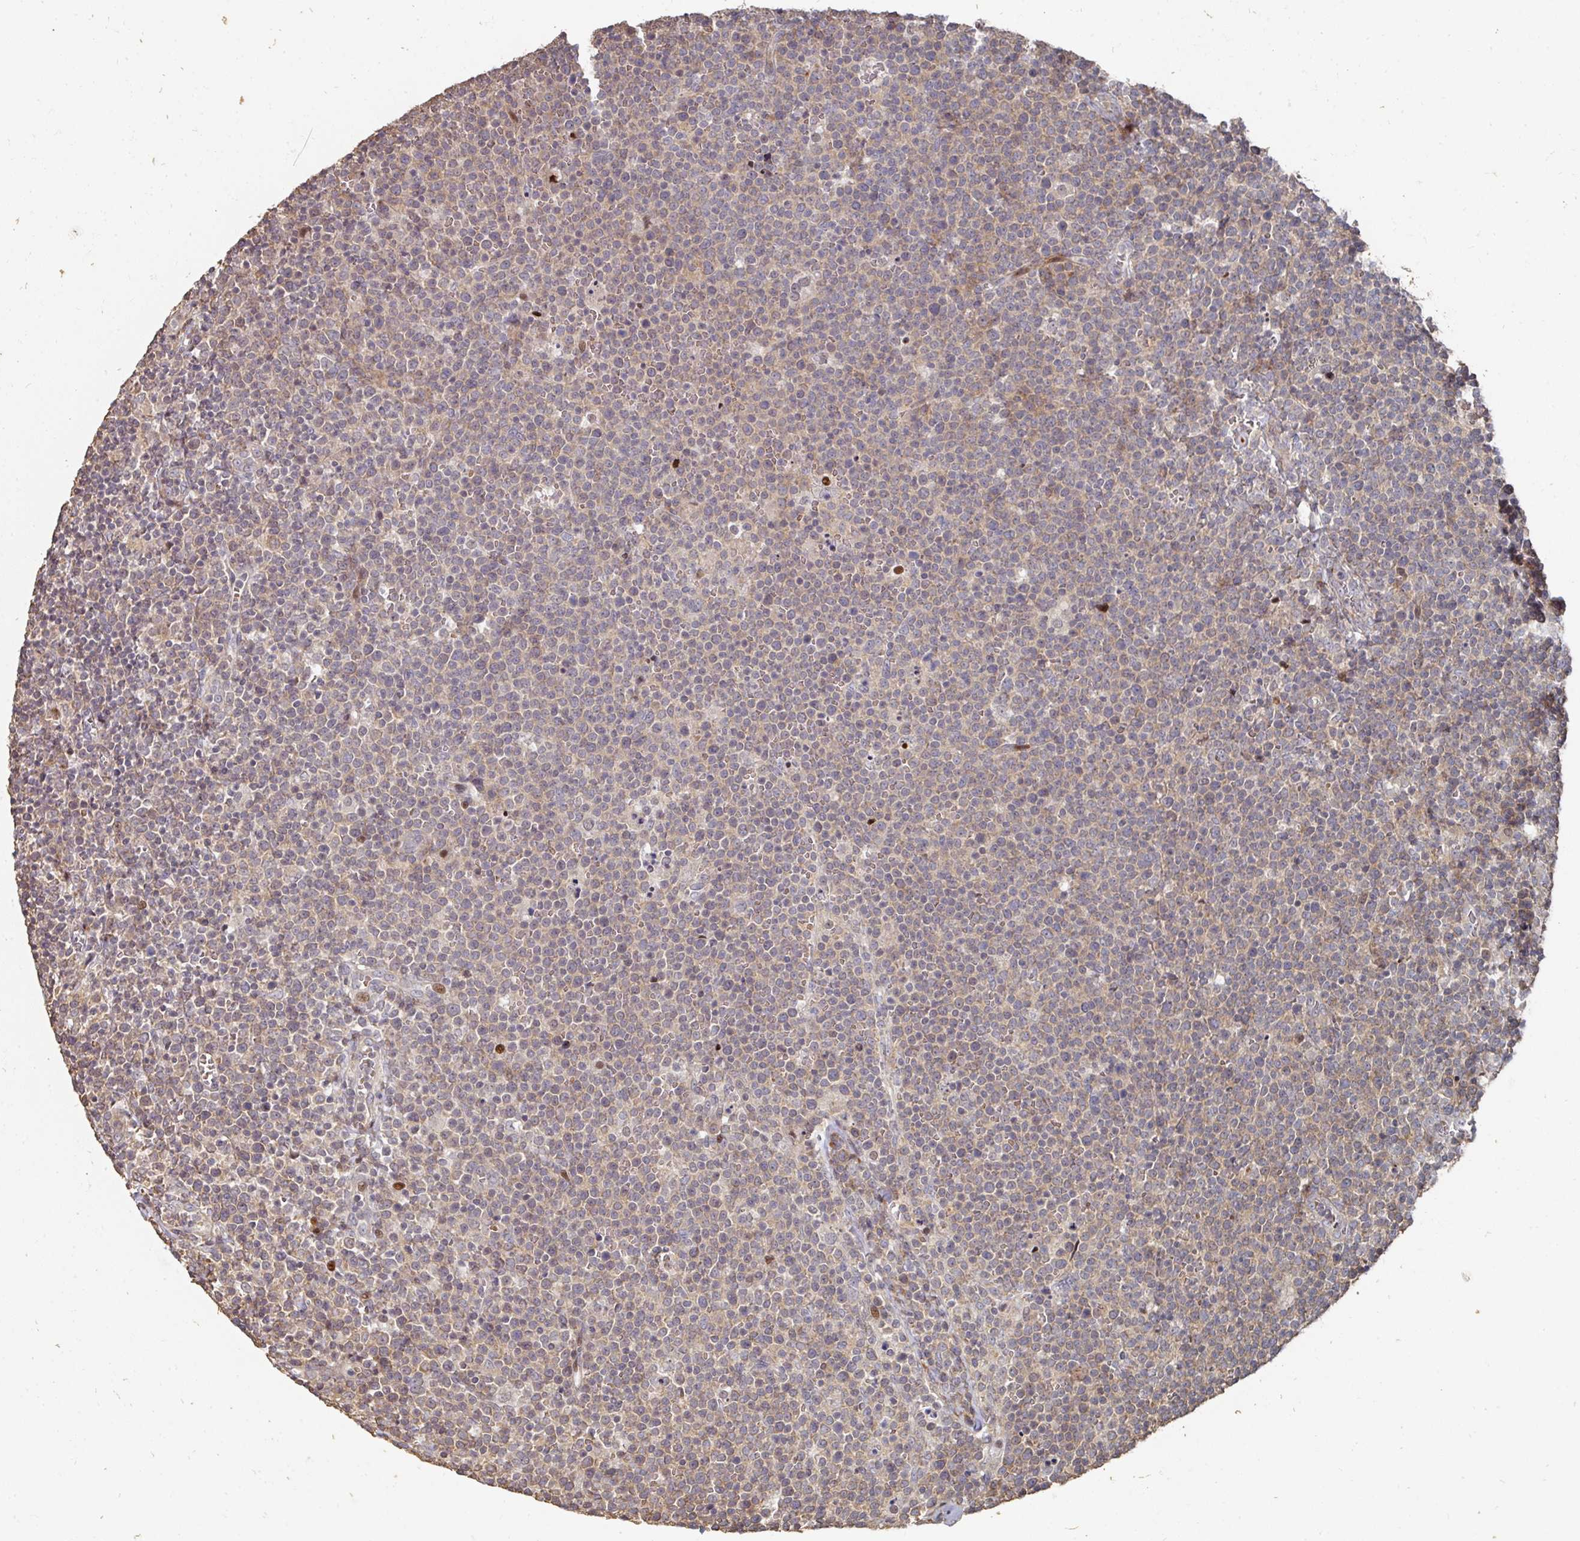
{"staining": {"intensity": "weak", "quantity": "25%-75%", "location": "cytoplasmic/membranous"}, "tissue": "lymphoma", "cell_type": "Tumor cells", "image_type": "cancer", "snomed": [{"axis": "morphology", "description": "Malignant lymphoma, non-Hodgkin's type, High grade"}, {"axis": "topography", "description": "Lymph node"}], "caption": "IHC histopathology image of human lymphoma stained for a protein (brown), which exhibits low levels of weak cytoplasmic/membranous staining in about 25%-75% of tumor cells.", "gene": "CA7", "patient": {"sex": "male", "age": 61}}